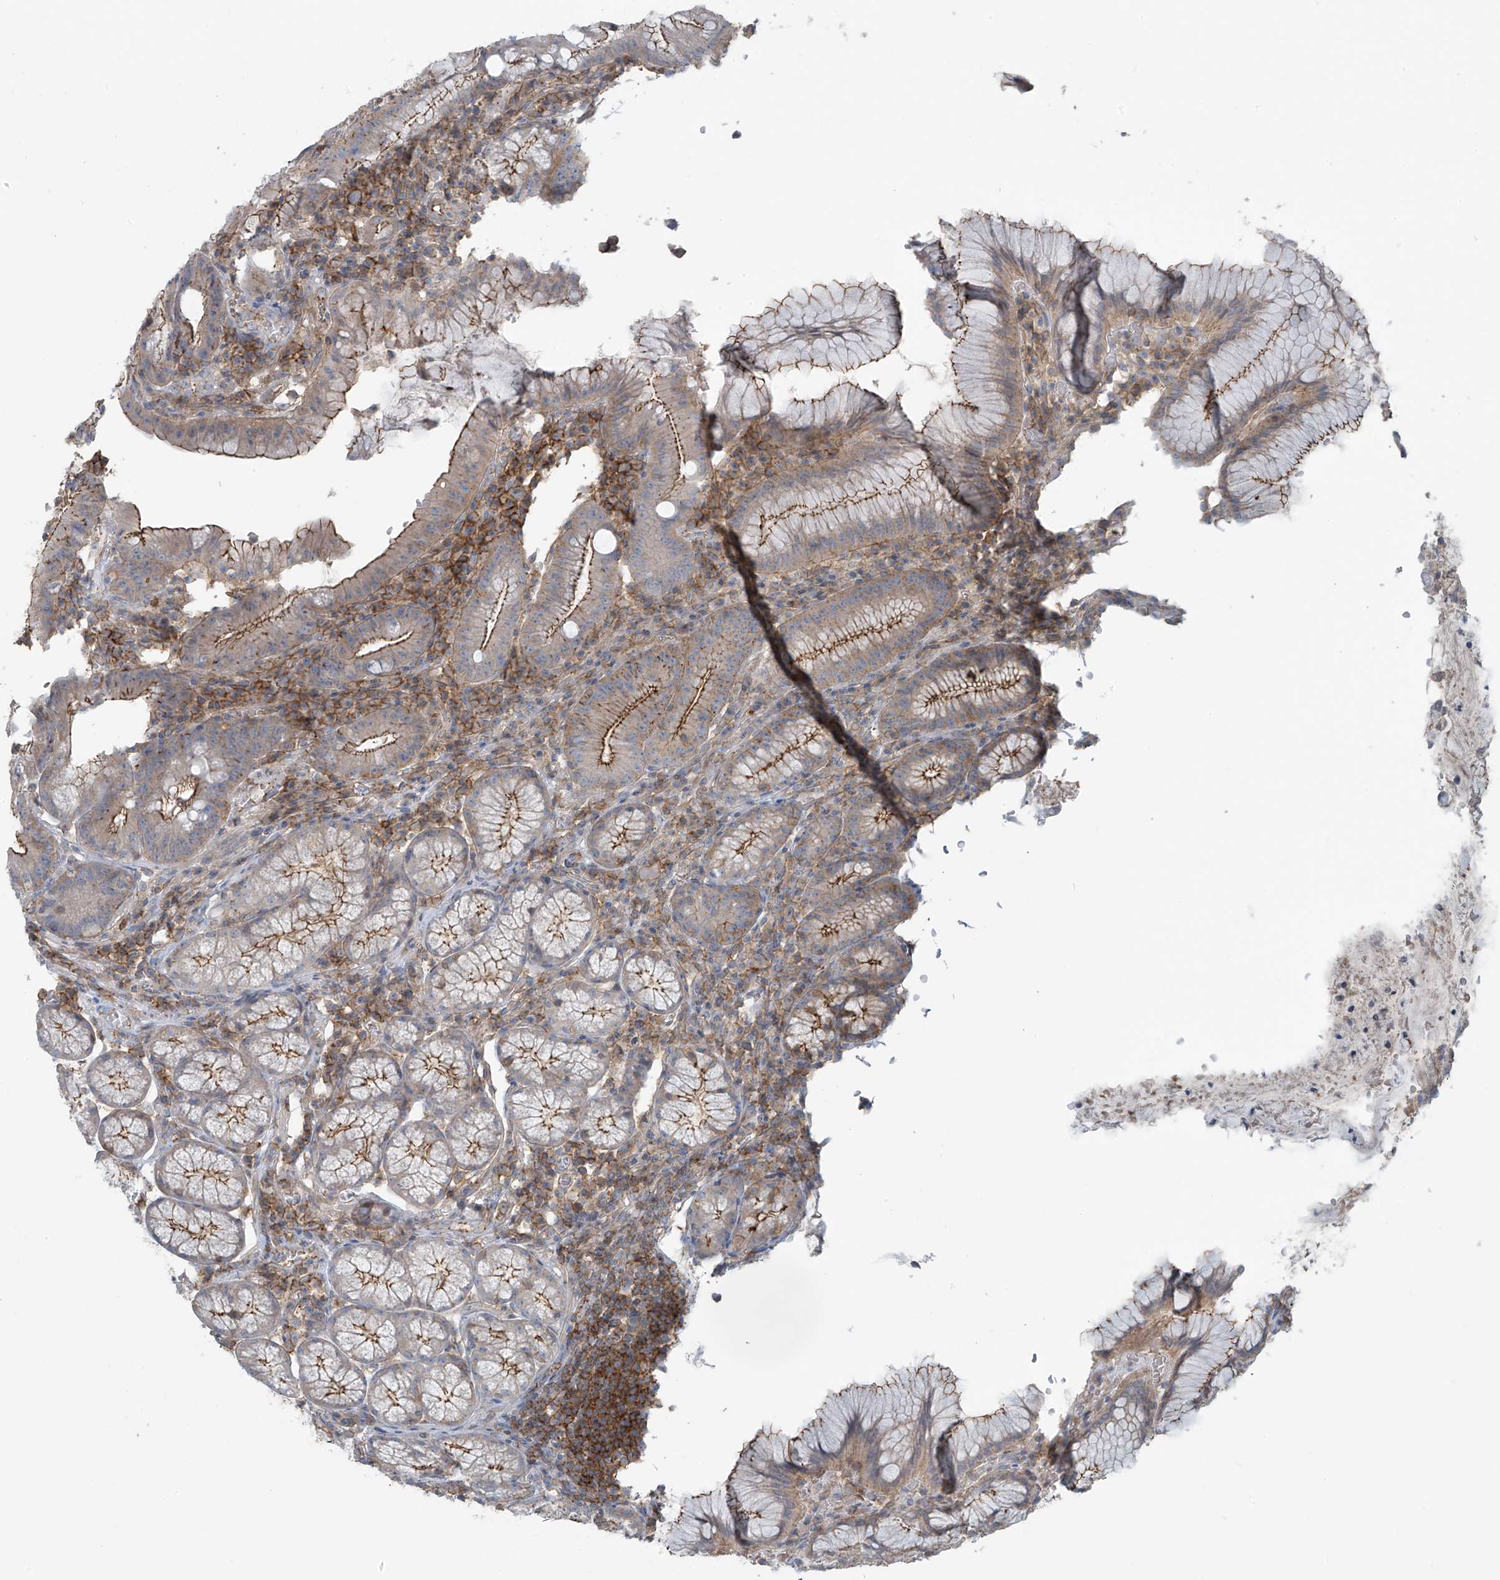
{"staining": {"intensity": "moderate", "quantity": "25%-75%", "location": "cytoplasmic/membranous"}, "tissue": "stomach", "cell_type": "Glandular cells", "image_type": "normal", "snomed": [{"axis": "morphology", "description": "Normal tissue, NOS"}, {"axis": "topography", "description": "Stomach"}], "caption": "Protein staining displays moderate cytoplasmic/membranous expression in approximately 25%-75% of glandular cells in normal stomach. (DAB IHC, brown staining for protein, blue staining for nuclei).", "gene": "SLC9A2", "patient": {"sex": "male", "age": 55}}